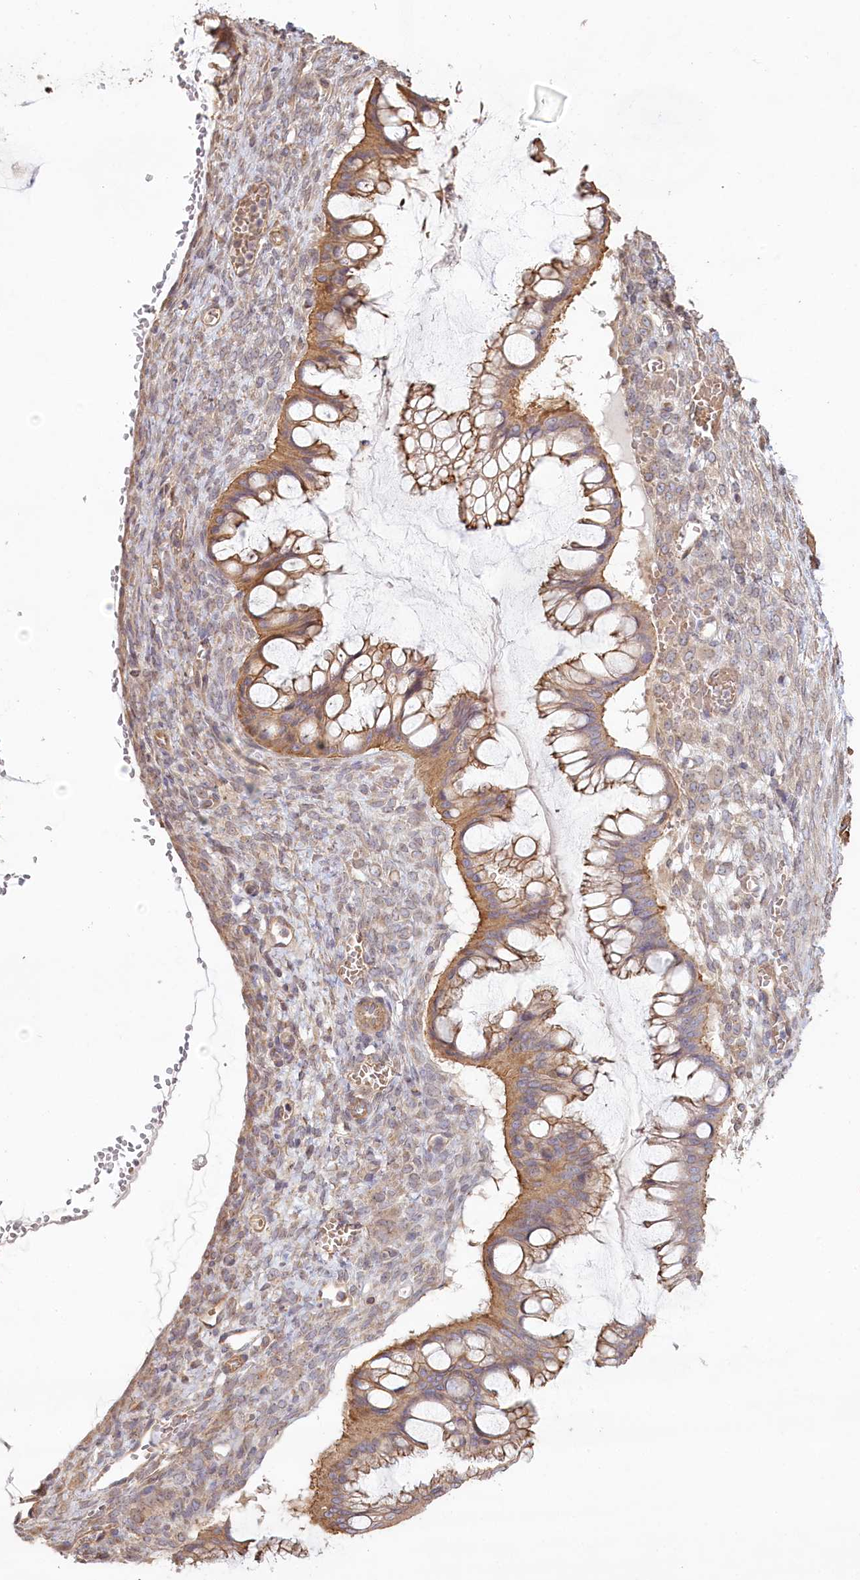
{"staining": {"intensity": "moderate", "quantity": ">75%", "location": "cytoplasmic/membranous"}, "tissue": "ovarian cancer", "cell_type": "Tumor cells", "image_type": "cancer", "snomed": [{"axis": "morphology", "description": "Cystadenocarcinoma, mucinous, NOS"}, {"axis": "topography", "description": "Ovary"}], "caption": "Moderate cytoplasmic/membranous expression for a protein is identified in approximately >75% of tumor cells of ovarian mucinous cystadenocarcinoma using immunohistochemistry.", "gene": "TCHP", "patient": {"sex": "female", "age": 73}}